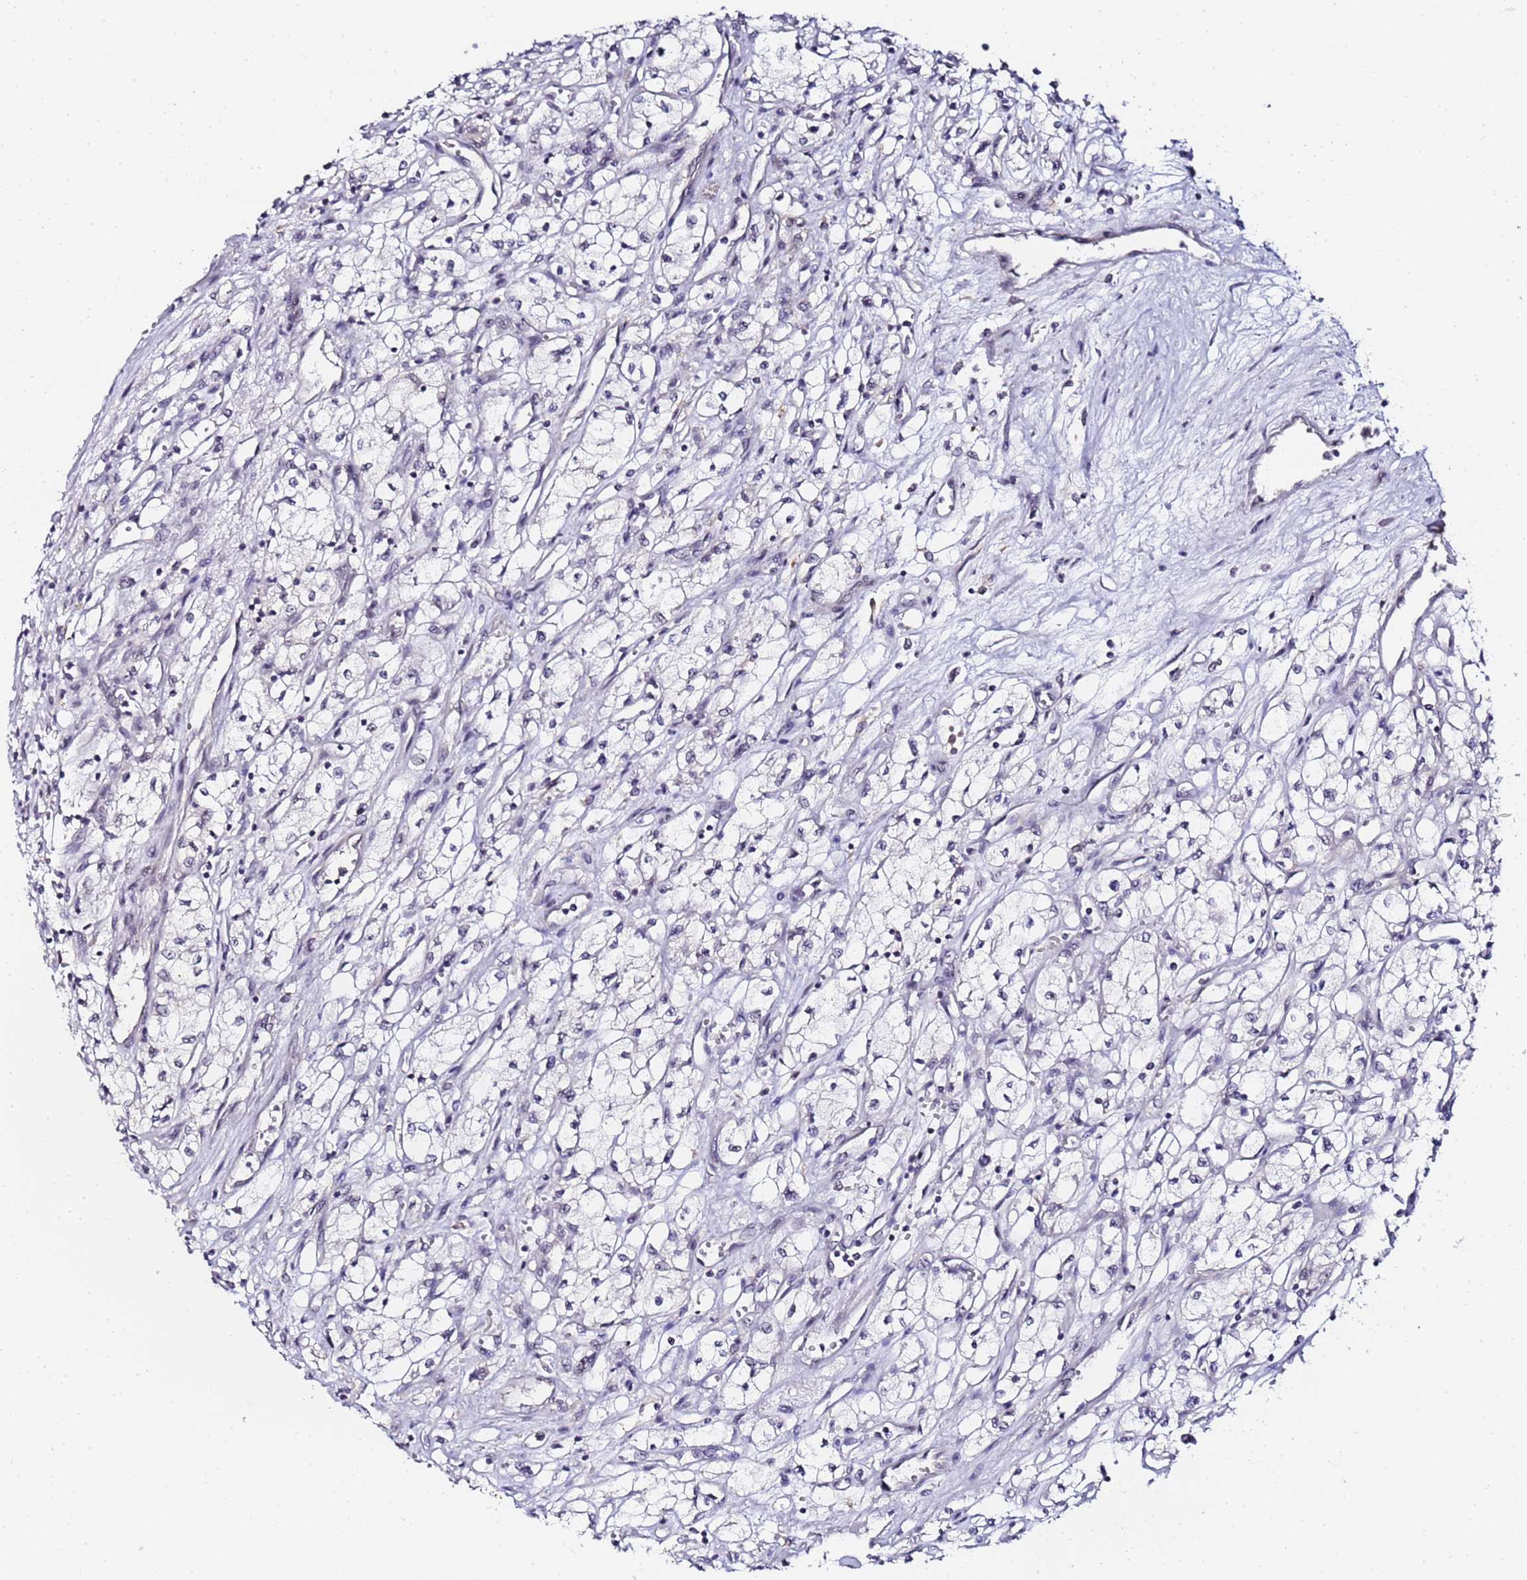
{"staining": {"intensity": "negative", "quantity": "none", "location": "none"}, "tissue": "renal cancer", "cell_type": "Tumor cells", "image_type": "cancer", "snomed": [{"axis": "morphology", "description": "Adenocarcinoma, NOS"}, {"axis": "topography", "description": "Kidney"}], "caption": "This is an immunohistochemistry (IHC) photomicrograph of human renal adenocarcinoma. There is no positivity in tumor cells.", "gene": "LSM3", "patient": {"sex": "male", "age": 59}}